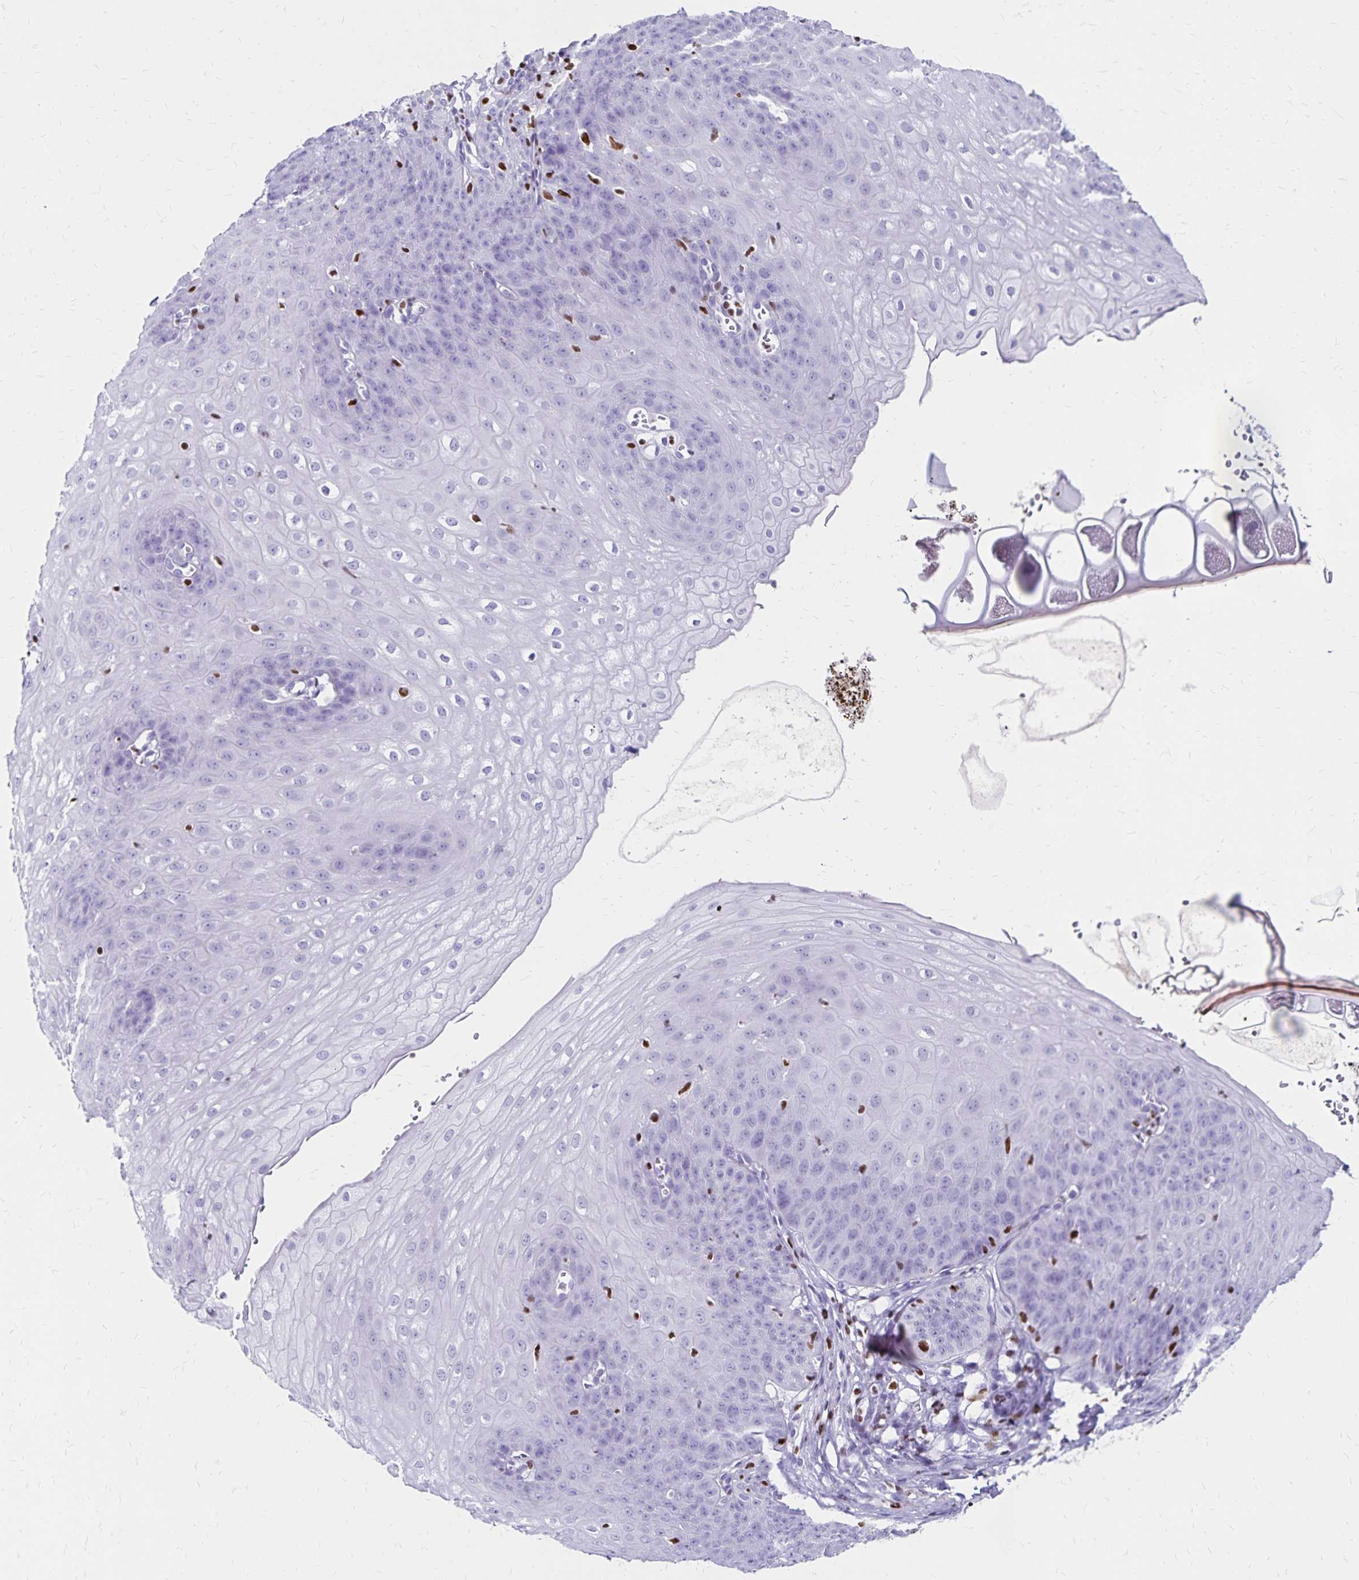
{"staining": {"intensity": "negative", "quantity": "none", "location": "none"}, "tissue": "esophagus", "cell_type": "Squamous epithelial cells", "image_type": "normal", "snomed": [{"axis": "morphology", "description": "Normal tissue, NOS"}, {"axis": "topography", "description": "Esophagus"}], "caption": "Immunohistochemistry micrograph of benign esophagus: human esophagus stained with DAB exhibits no significant protein expression in squamous epithelial cells. The staining is performed using DAB (3,3'-diaminobenzidine) brown chromogen with nuclei counter-stained in using hematoxylin.", "gene": "IKZF1", "patient": {"sex": "male", "age": 71}}